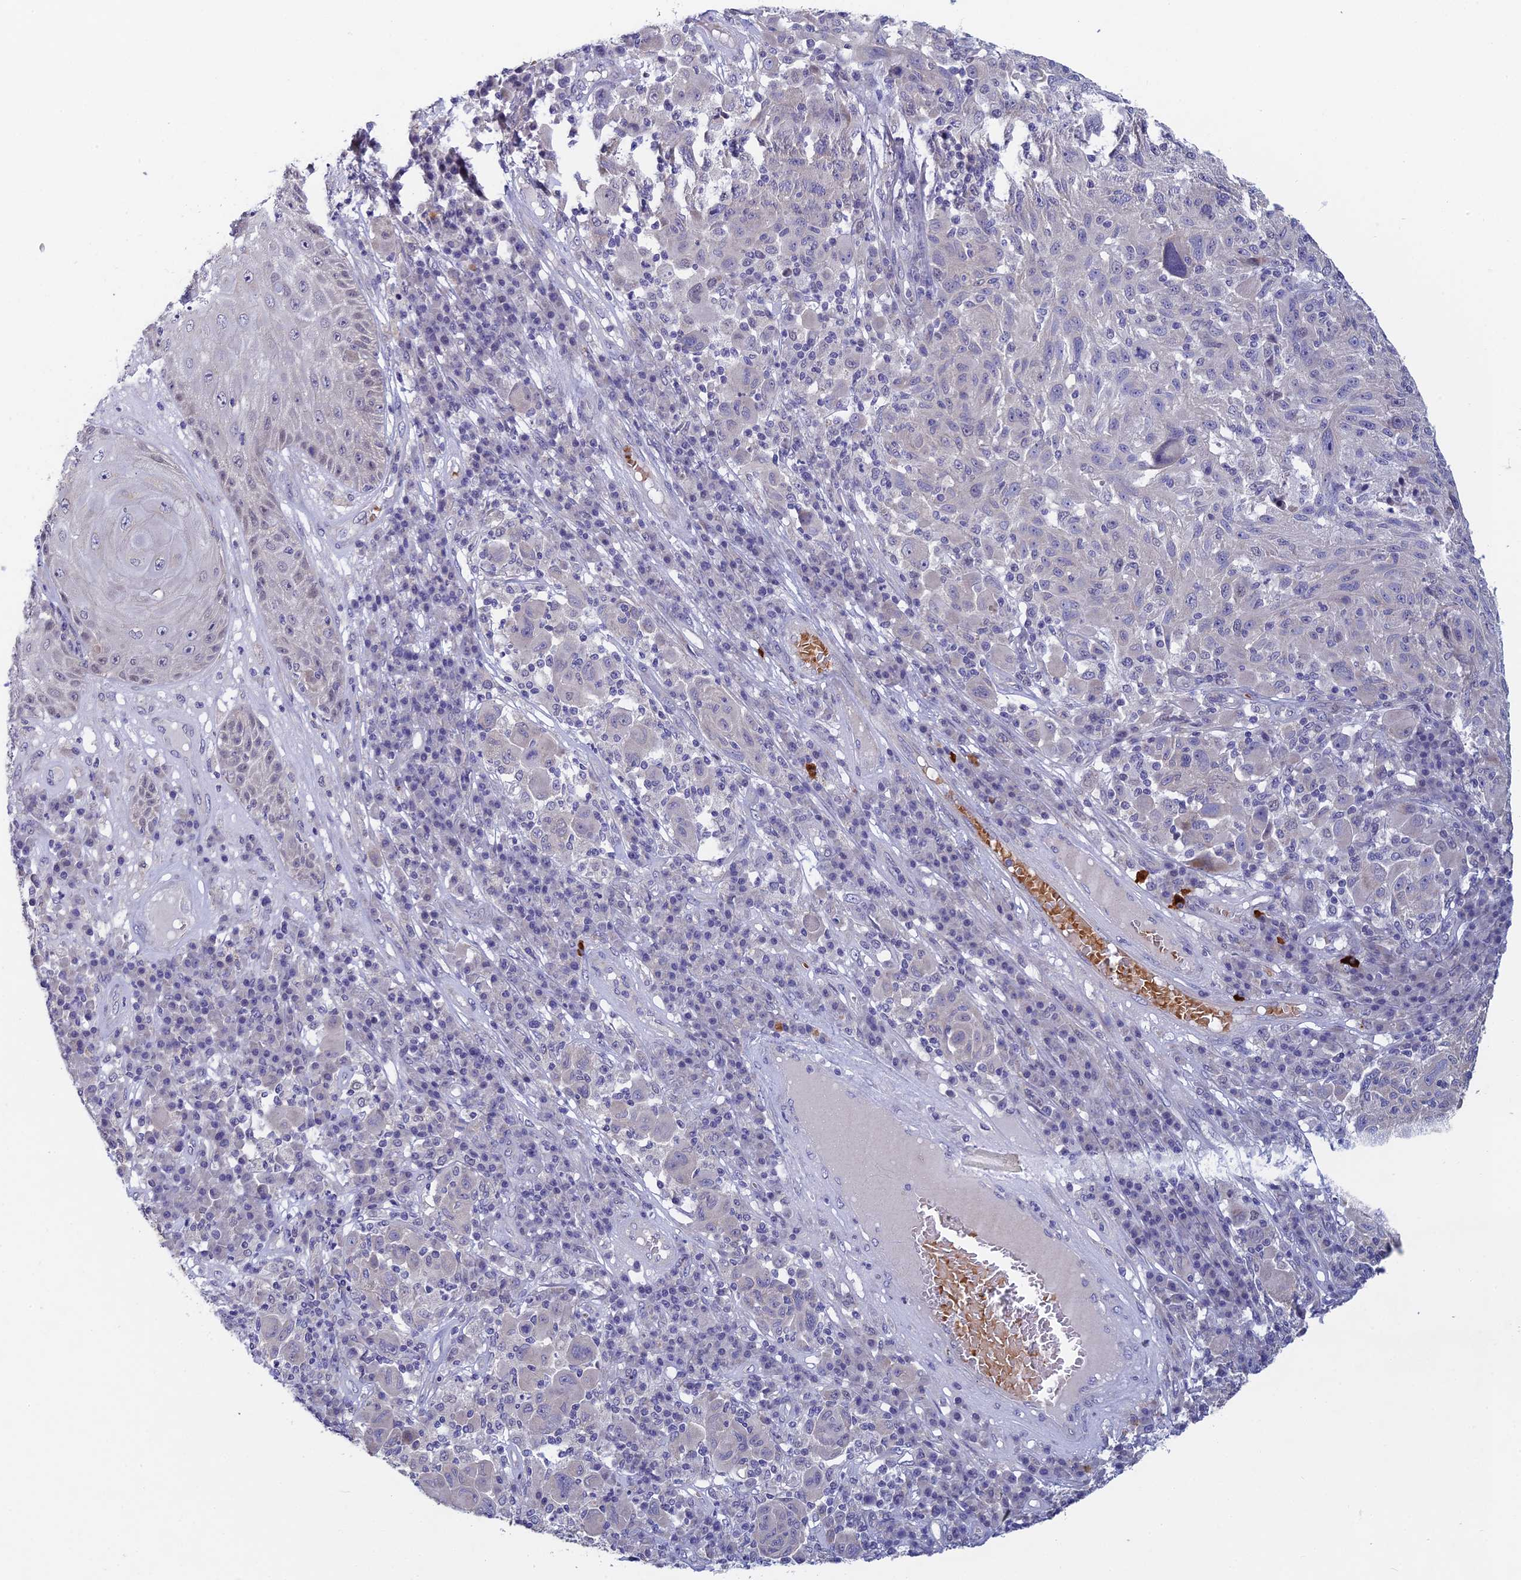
{"staining": {"intensity": "negative", "quantity": "none", "location": "none"}, "tissue": "melanoma", "cell_type": "Tumor cells", "image_type": "cancer", "snomed": [{"axis": "morphology", "description": "Malignant melanoma, NOS"}, {"axis": "topography", "description": "Skin"}], "caption": "An immunohistochemistry (IHC) micrograph of melanoma is shown. There is no staining in tumor cells of melanoma.", "gene": "GIPC1", "patient": {"sex": "male", "age": 53}}